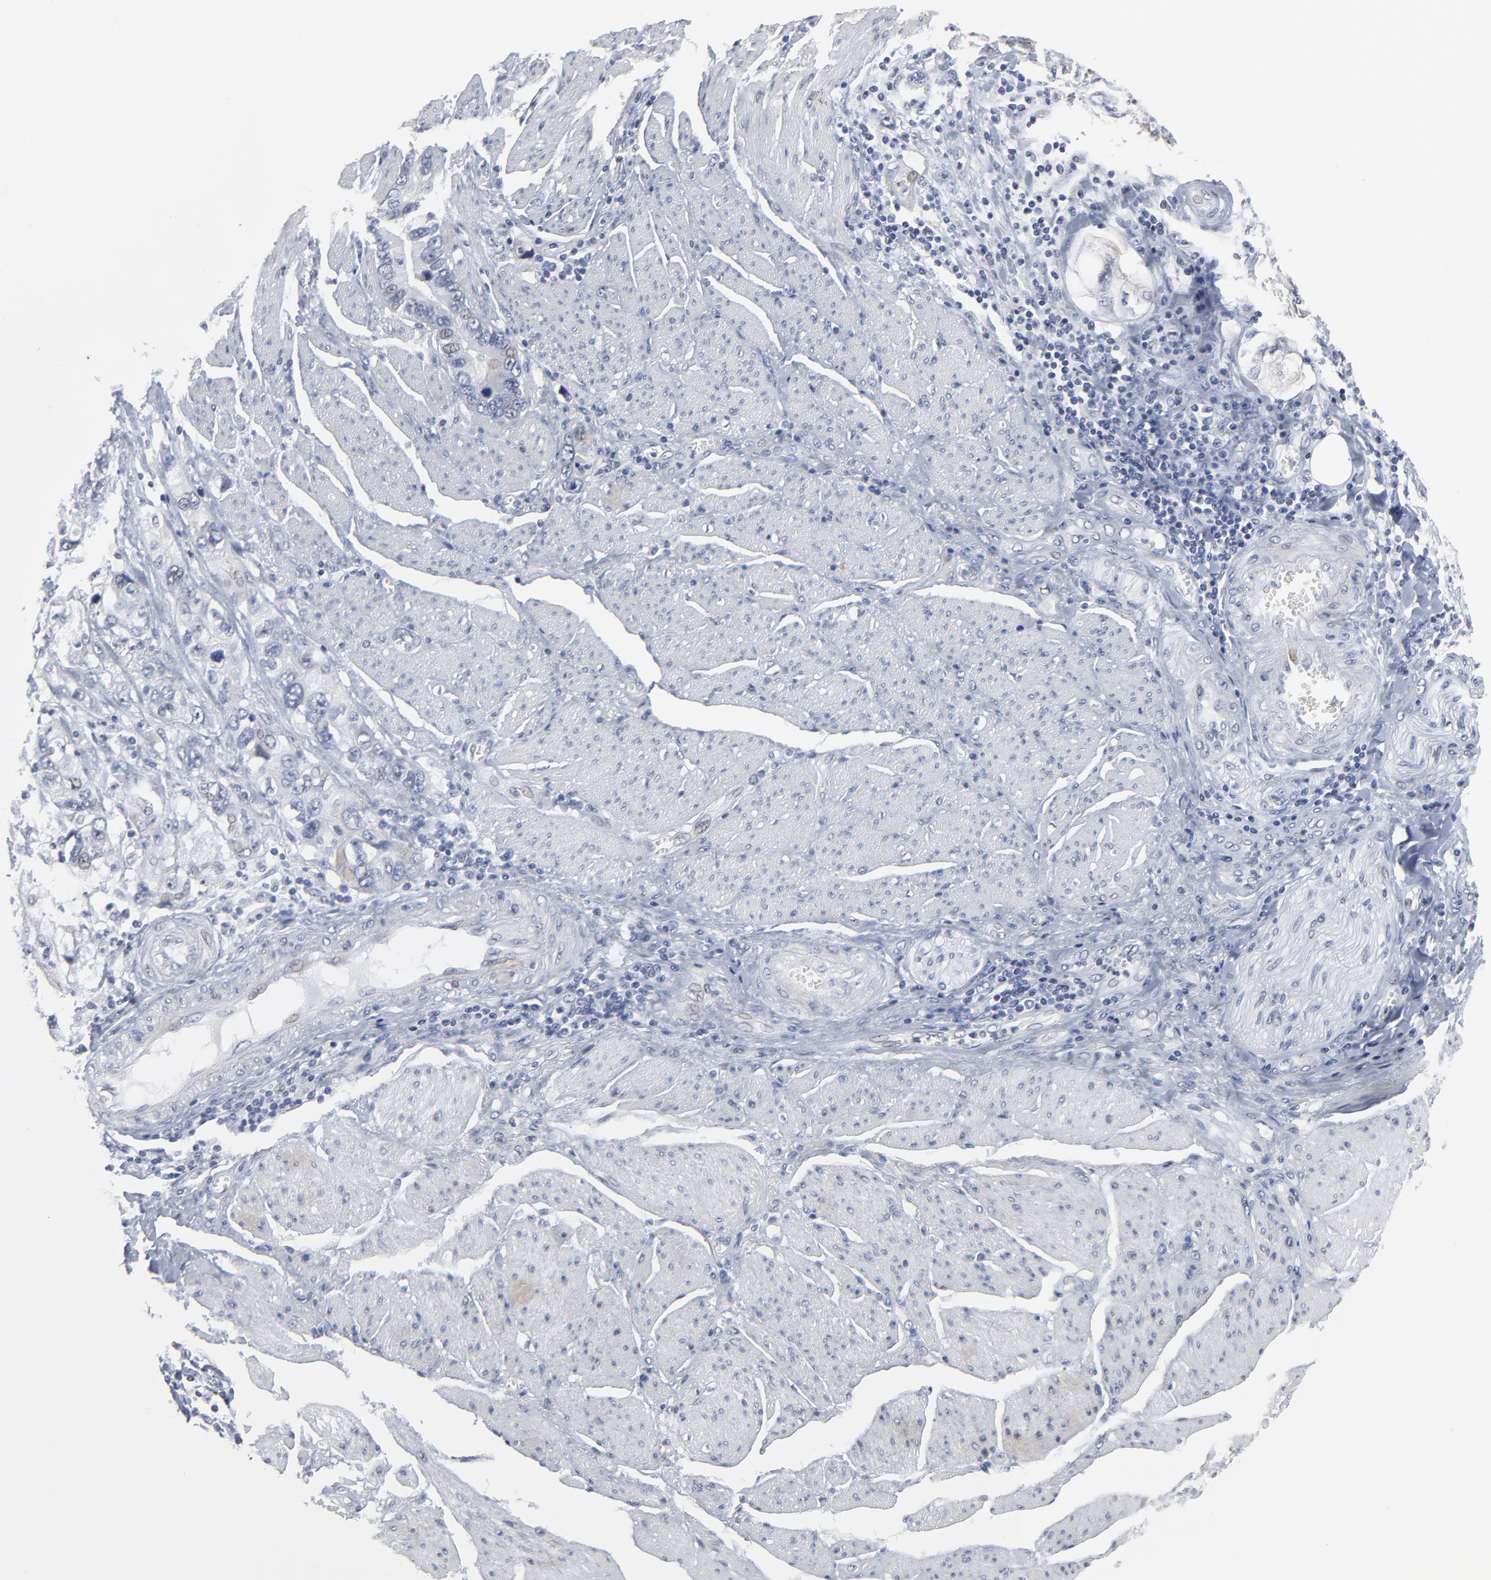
{"staining": {"intensity": "negative", "quantity": "none", "location": "none"}, "tissue": "stomach cancer", "cell_type": "Tumor cells", "image_type": "cancer", "snomed": [{"axis": "morphology", "description": "Adenocarcinoma, NOS"}, {"axis": "topography", "description": "Pancreas"}, {"axis": "topography", "description": "Stomach, upper"}], "caption": "DAB immunohistochemical staining of stomach cancer (adenocarcinoma) demonstrates no significant staining in tumor cells.", "gene": "SYNE2", "patient": {"sex": "male", "age": 77}}